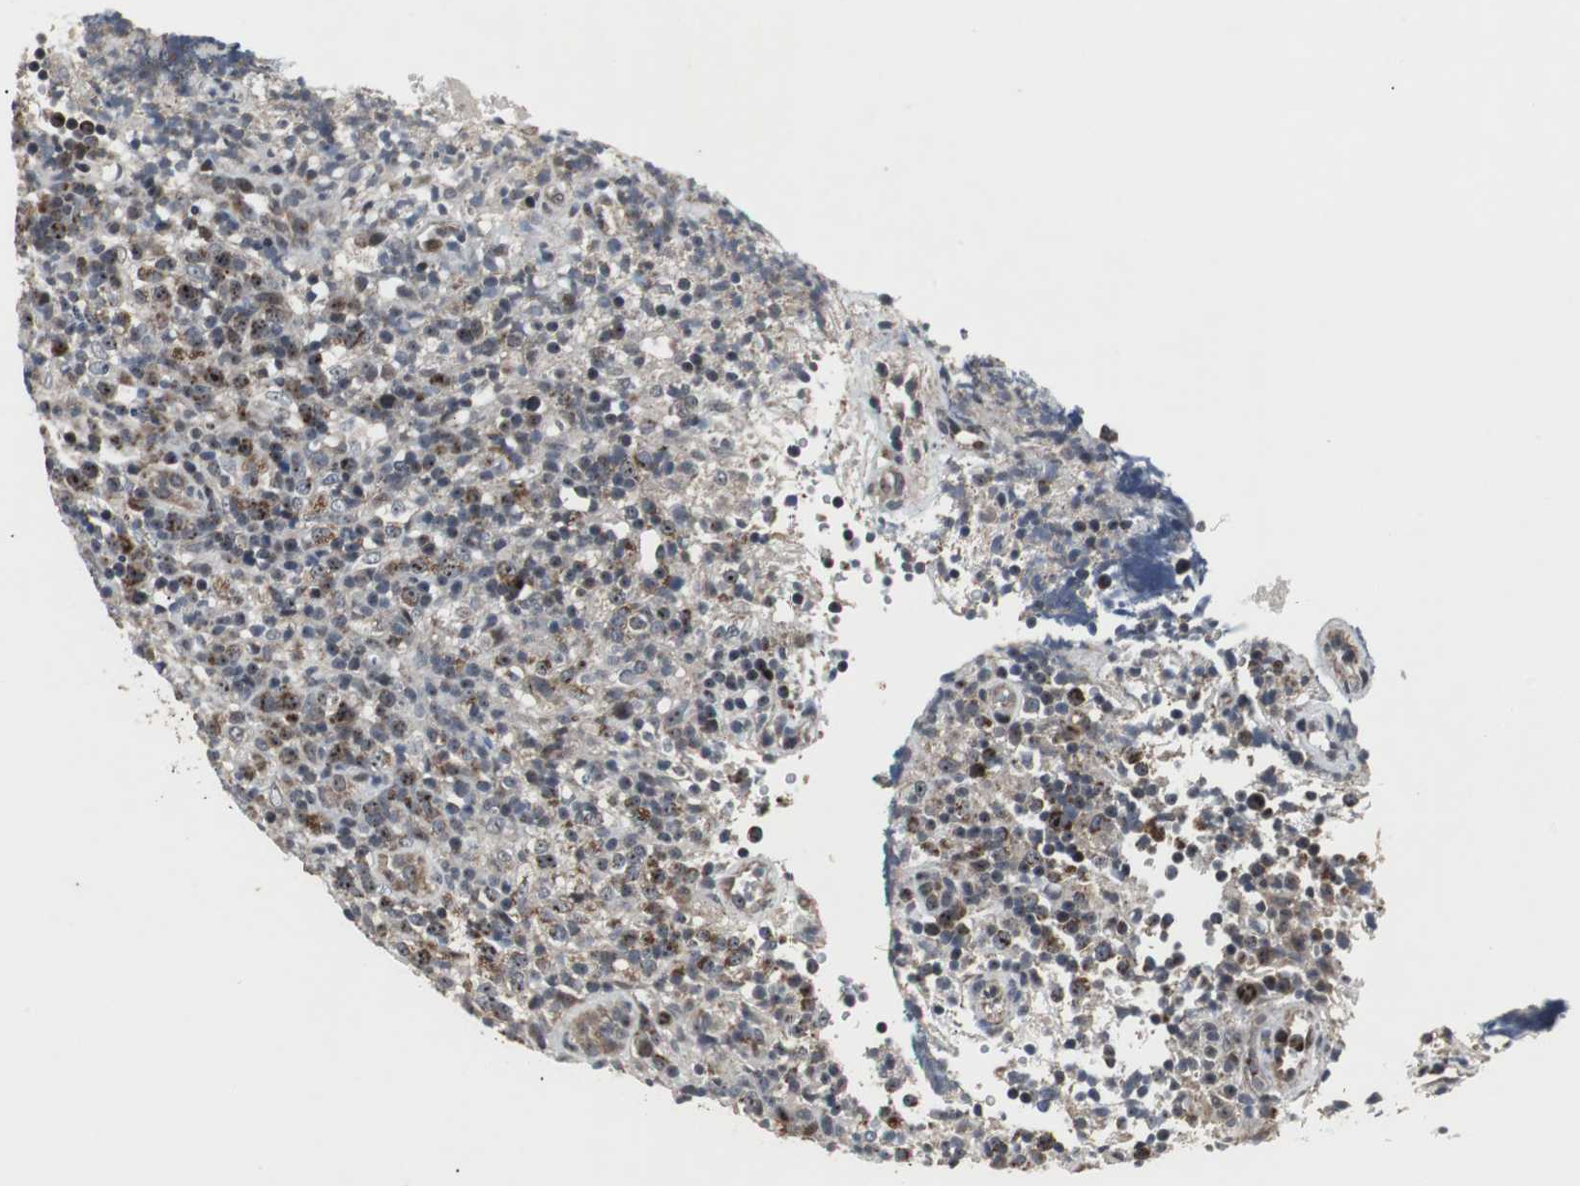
{"staining": {"intensity": "moderate", "quantity": "25%-75%", "location": "nuclear"}, "tissue": "lymphoma", "cell_type": "Tumor cells", "image_type": "cancer", "snomed": [{"axis": "morphology", "description": "Malignant lymphoma, non-Hodgkin's type, High grade"}, {"axis": "topography", "description": "Lymph node"}], "caption": "This histopathology image exhibits high-grade malignant lymphoma, non-Hodgkin's type stained with immunohistochemistry to label a protein in brown. The nuclear of tumor cells show moderate positivity for the protein. Nuclei are counter-stained blue.", "gene": "MRPL40", "patient": {"sex": "female", "age": 76}}